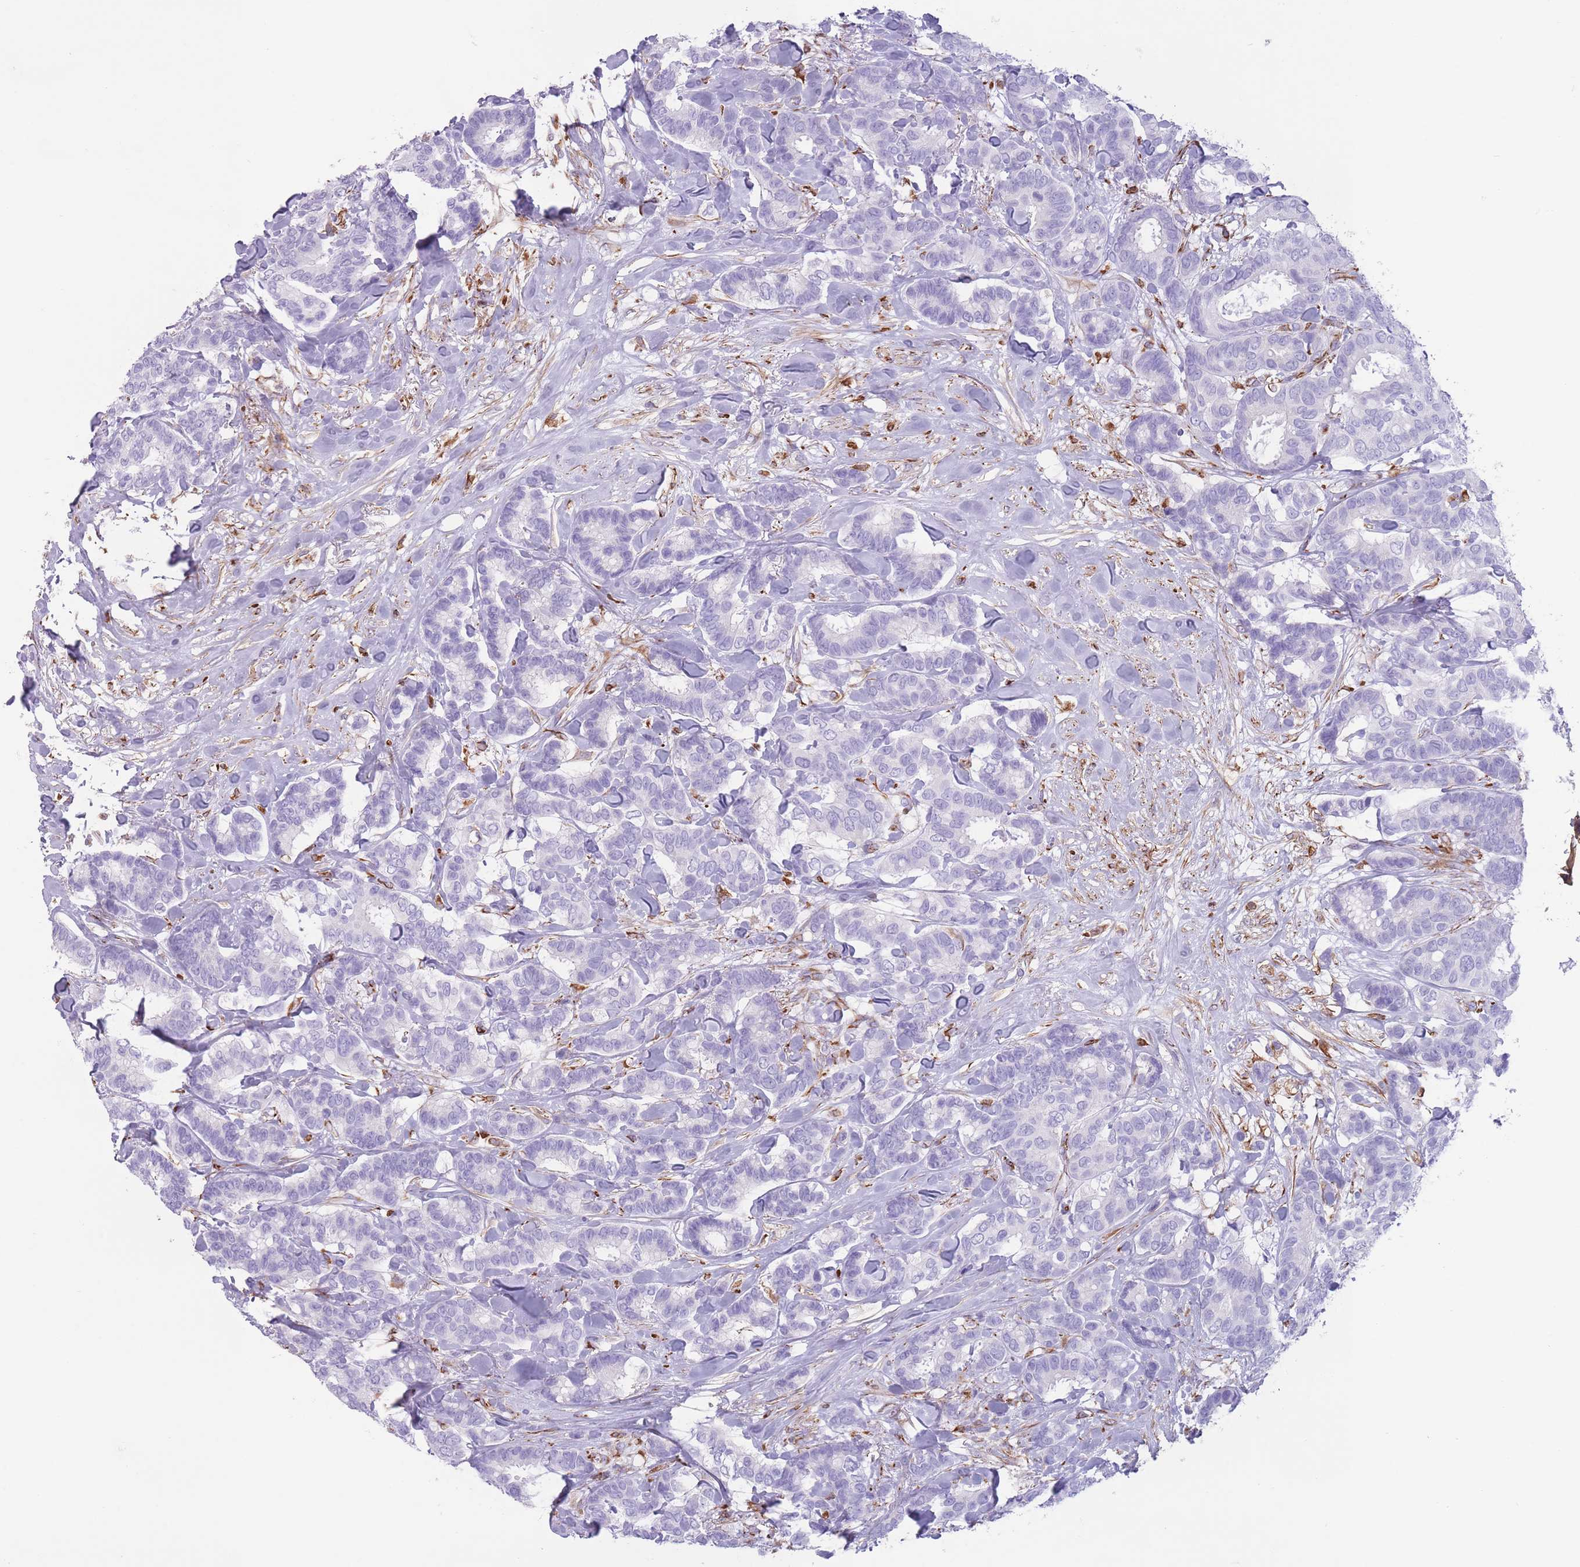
{"staining": {"intensity": "negative", "quantity": "none", "location": "none"}, "tissue": "breast cancer", "cell_type": "Tumor cells", "image_type": "cancer", "snomed": [{"axis": "morphology", "description": "Normal tissue, NOS"}, {"axis": "morphology", "description": "Duct carcinoma"}, {"axis": "topography", "description": "Breast"}], "caption": "Tumor cells show no significant staining in breast cancer.", "gene": "PTCD1", "patient": {"sex": "female", "age": 87}}